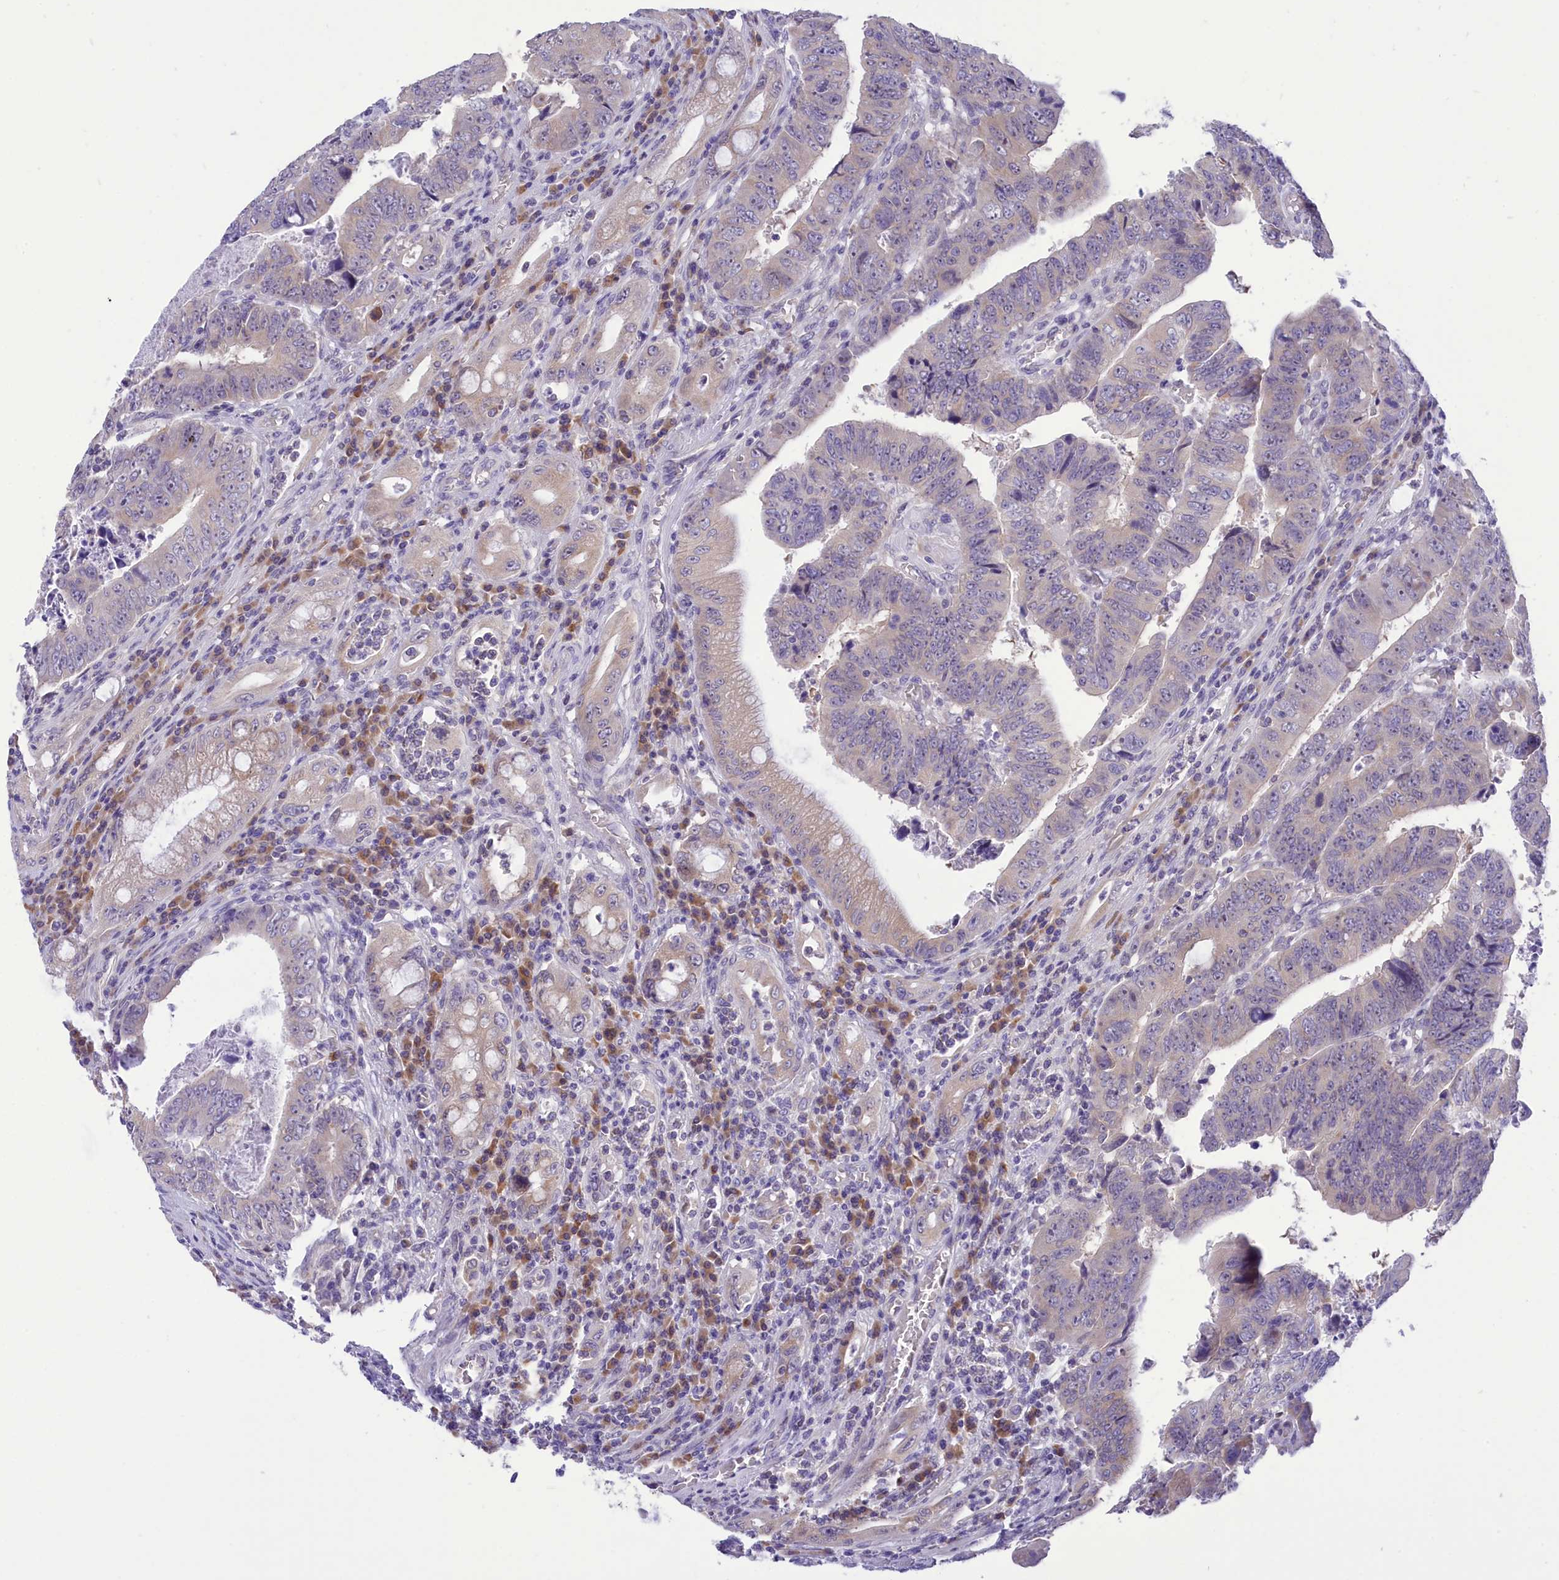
{"staining": {"intensity": "negative", "quantity": "none", "location": "none"}, "tissue": "colorectal cancer", "cell_type": "Tumor cells", "image_type": "cancer", "snomed": [{"axis": "morphology", "description": "Normal tissue, NOS"}, {"axis": "morphology", "description": "Adenocarcinoma, NOS"}, {"axis": "topography", "description": "Rectum"}], "caption": "IHC of human colorectal adenocarcinoma shows no expression in tumor cells.", "gene": "DCAF16", "patient": {"sex": "female", "age": 65}}